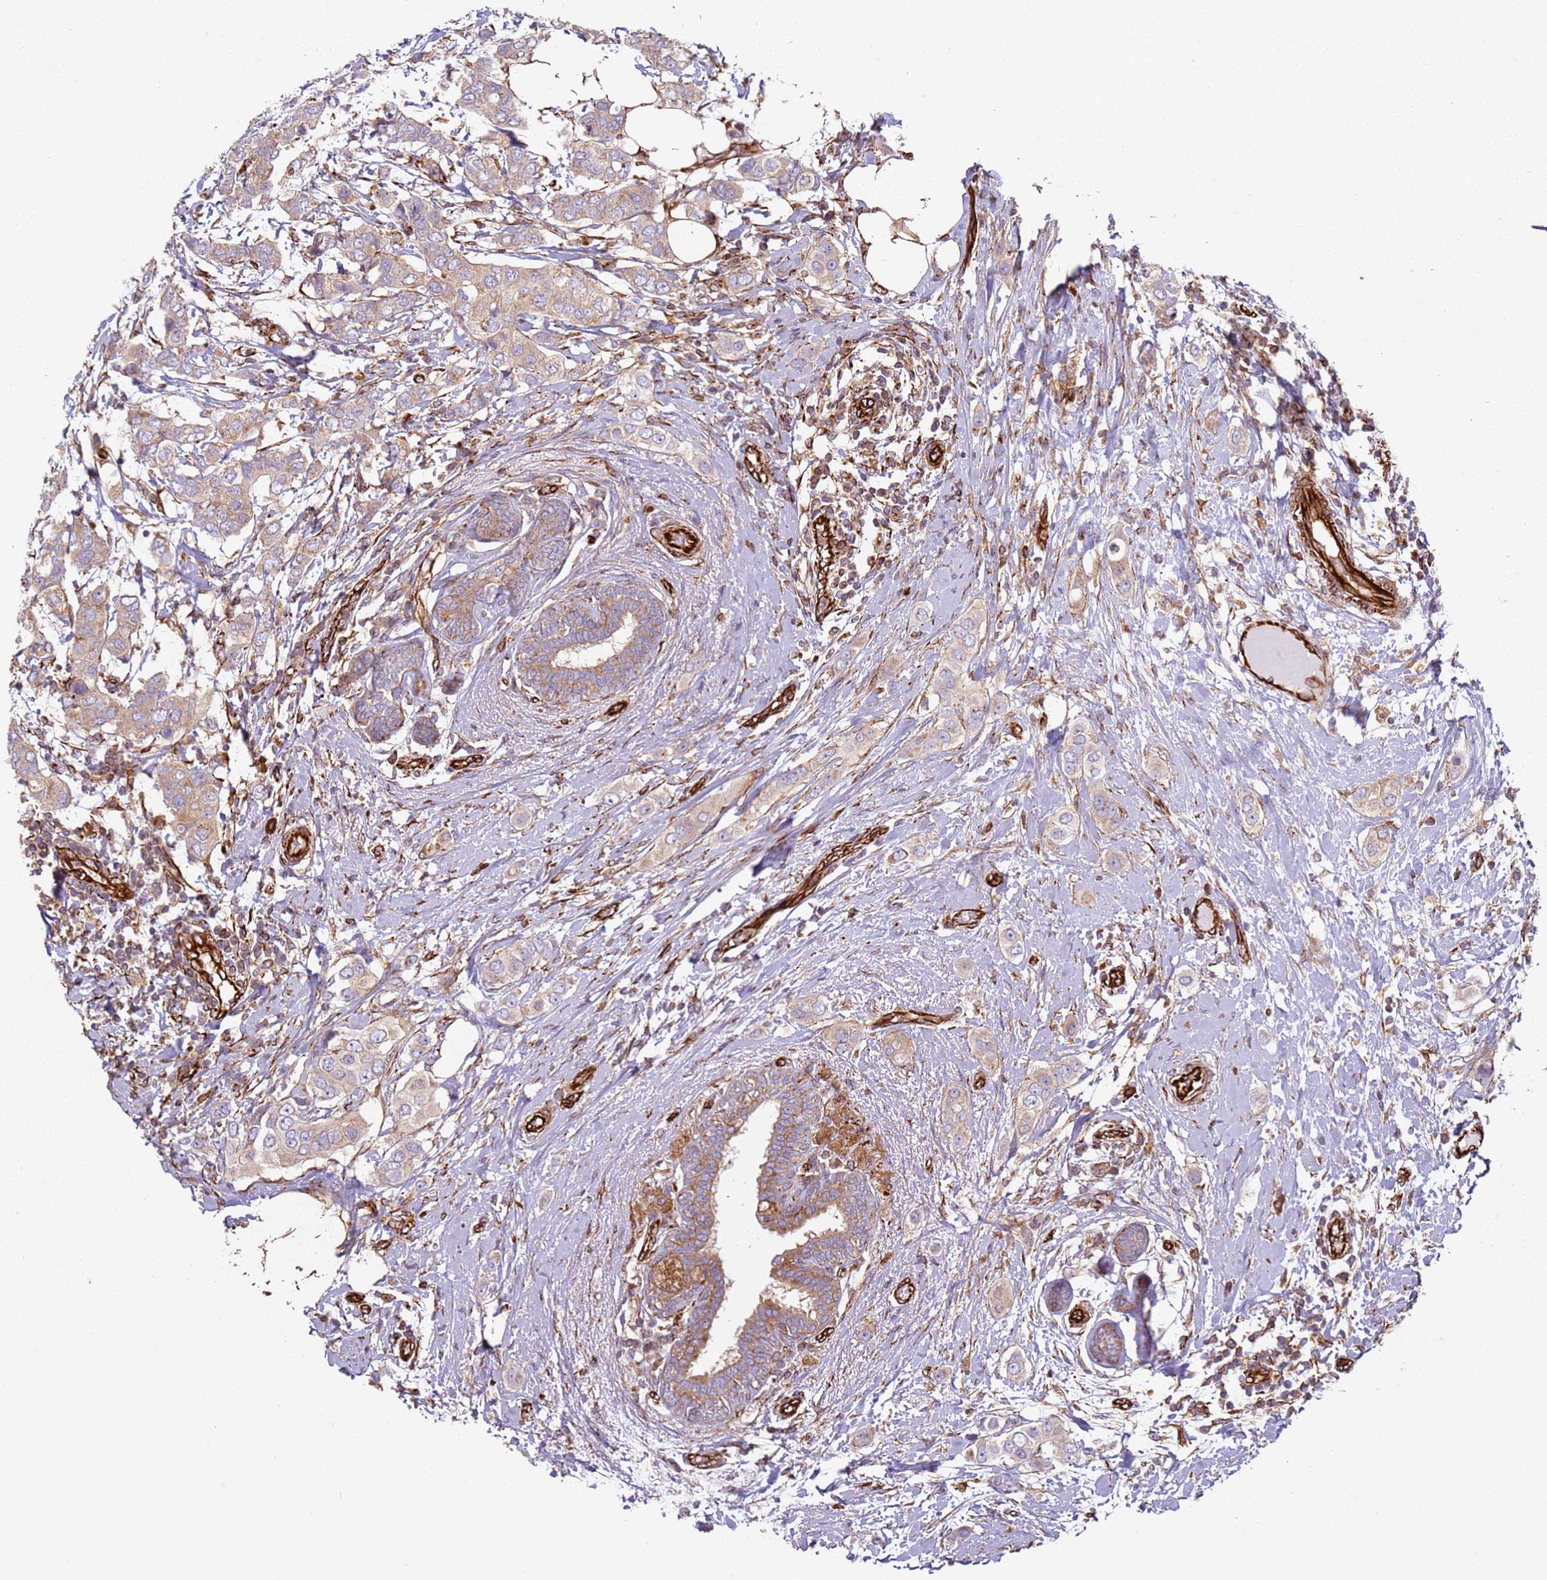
{"staining": {"intensity": "weak", "quantity": "25%-75%", "location": "cytoplasmic/membranous"}, "tissue": "breast cancer", "cell_type": "Tumor cells", "image_type": "cancer", "snomed": [{"axis": "morphology", "description": "Lobular carcinoma"}, {"axis": "topography", "description": "Breast"}], "caption": "Breast cancer (lobular carcinoma) was stained to show a protein in brown. There is low levels of weak cytoplasmic/membranous staining in about 25%-75% of tumor cells.", "gene": "SNAPIN", "patient": {"sex": "female", "age": 51}}